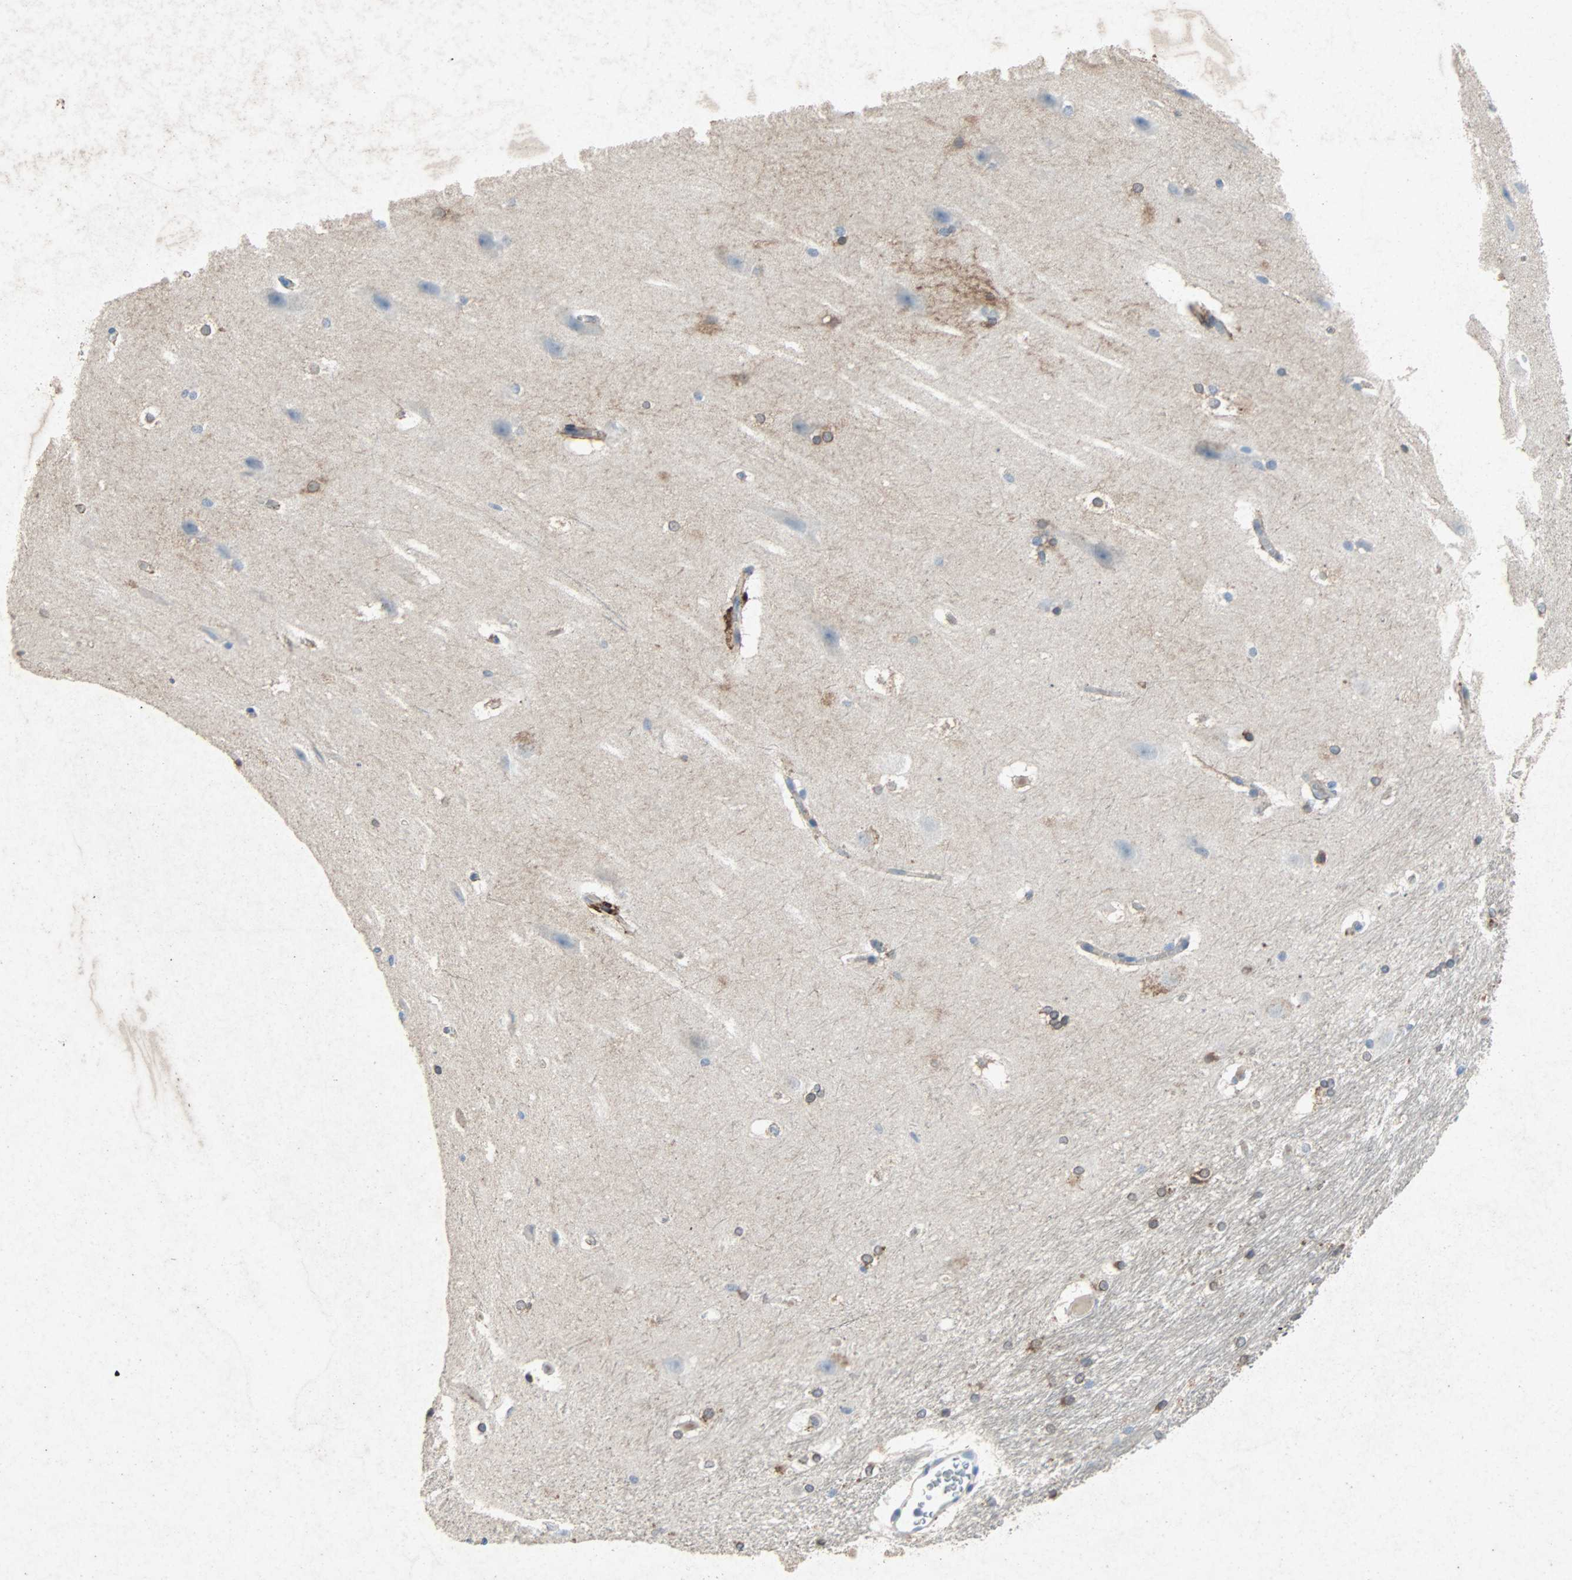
{"staining": {"intensity": "moderate", "quantity": "<25%", "location": "cytoplasmic/membranous"}, "tissue": "hippocampus", "cell_type": "Glial cells", "image_type": "normal", "snomed": [{"axis": "morphology", "description": "Normal tissue, NOS"}, {"axis": "topography", "description": "Hippocampus"}], "caption": "Protein analysis of unremarkable hippocampus displays moderate cytoplasmic/membranous expression in about <25% of glial cells.", "gene": "PCDHB2", "patient": {"sex": "female", "age": 19}}